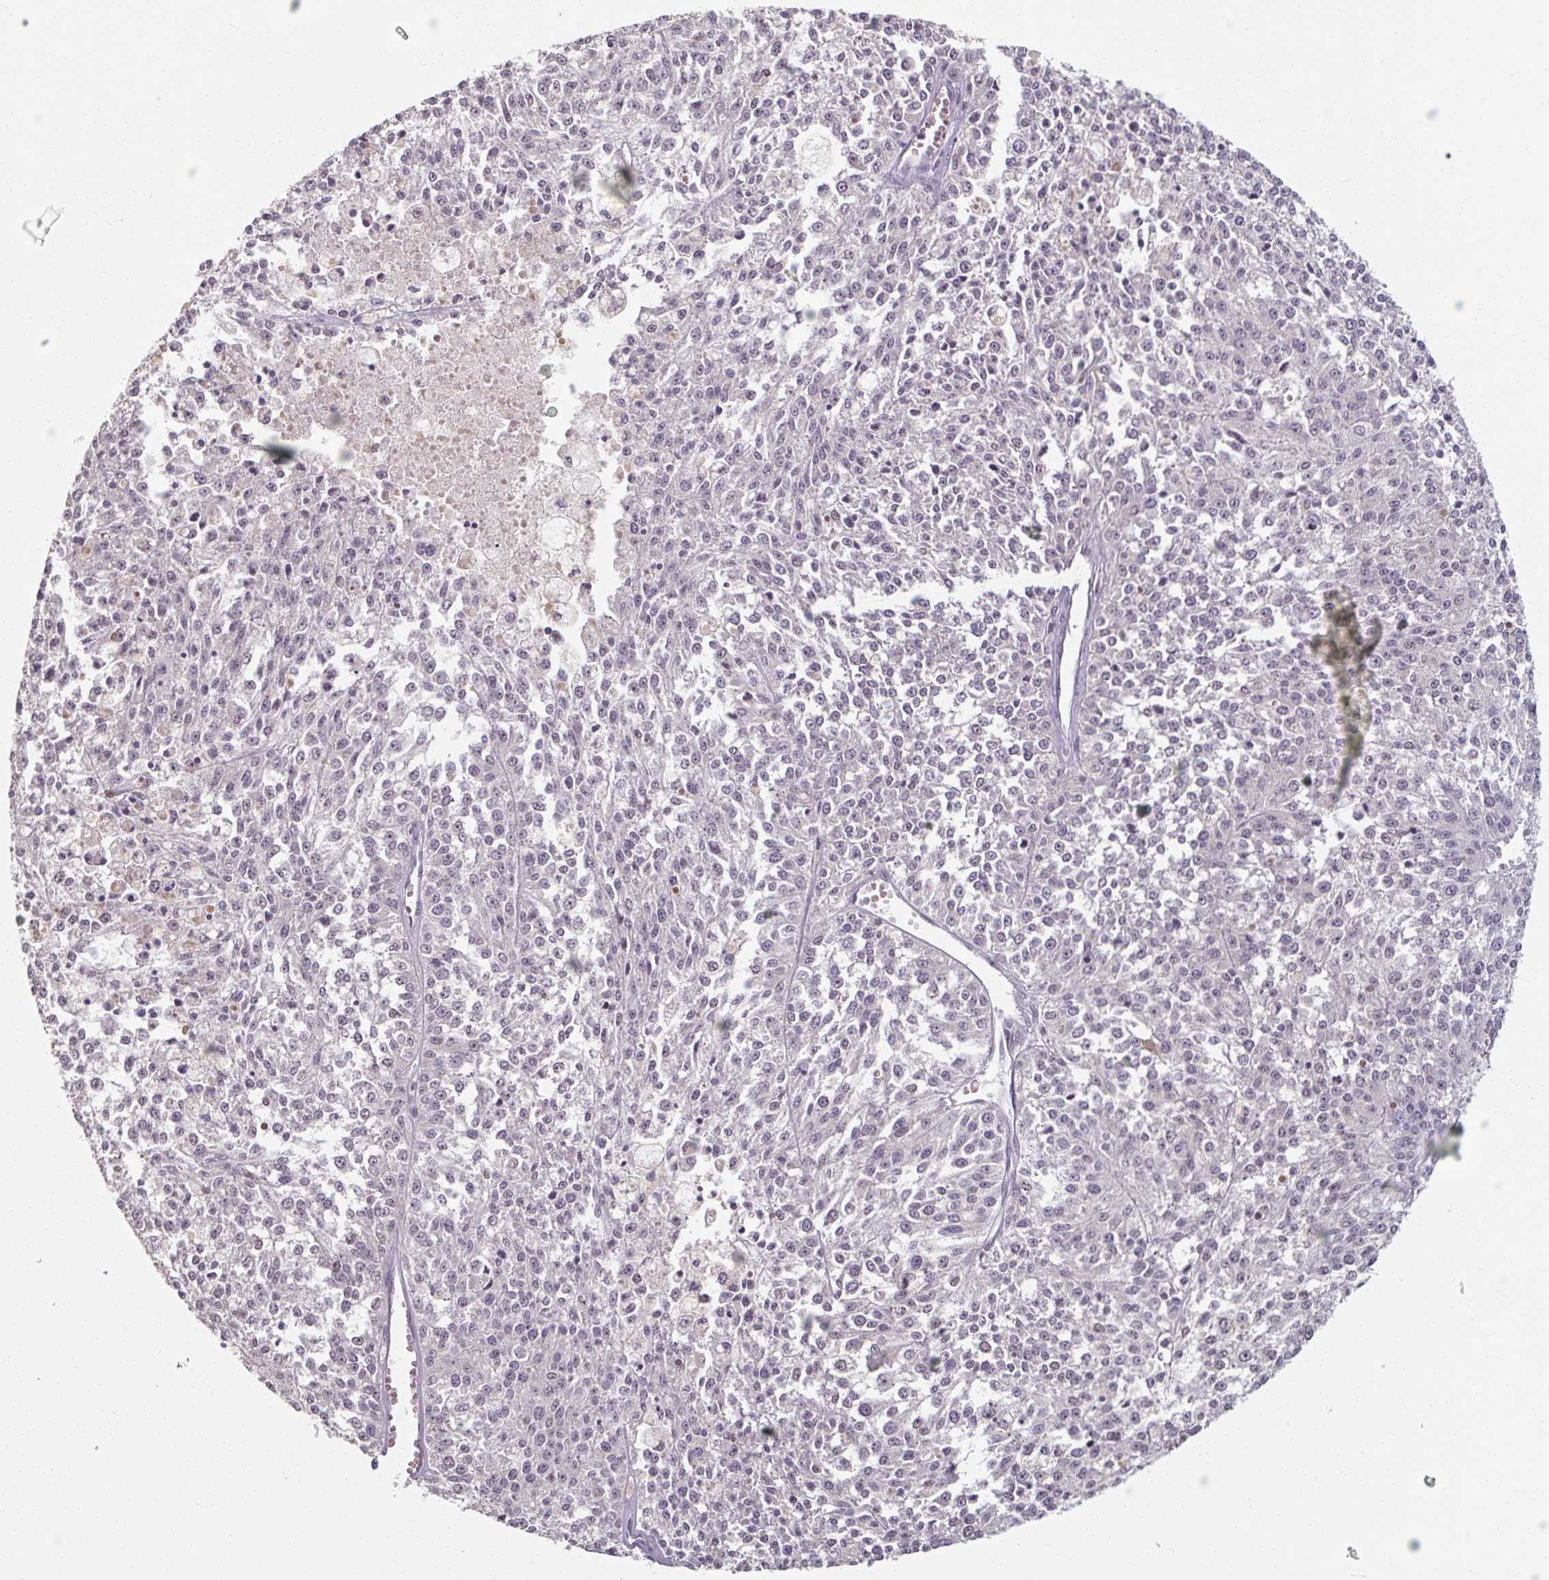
{"staining": {"intensity": "moderate", "quantity": "25%-75%", "location": "nuclear"}, "tissue": "melanoma", "cell_type": "Tumor cells", "image_type": "cancer", "snomed": [{"axis": "morphology", "description": "Malignant melanoma, NOS"}, {"axis": "topography", "description": "Skin"}], "caption": "Immunohistochemistry (IHC) of melanoma shows medium levels of moderate nuclear positivity in approximately 25%-75% of tumor cells. The staining is performed using DAB brown chromogen to label protein expression. The nuclei are counter-stained blue using hematoxylin.", "gene": "ZFTRAF1", "patient": {"sex": "female", "age": 64}}